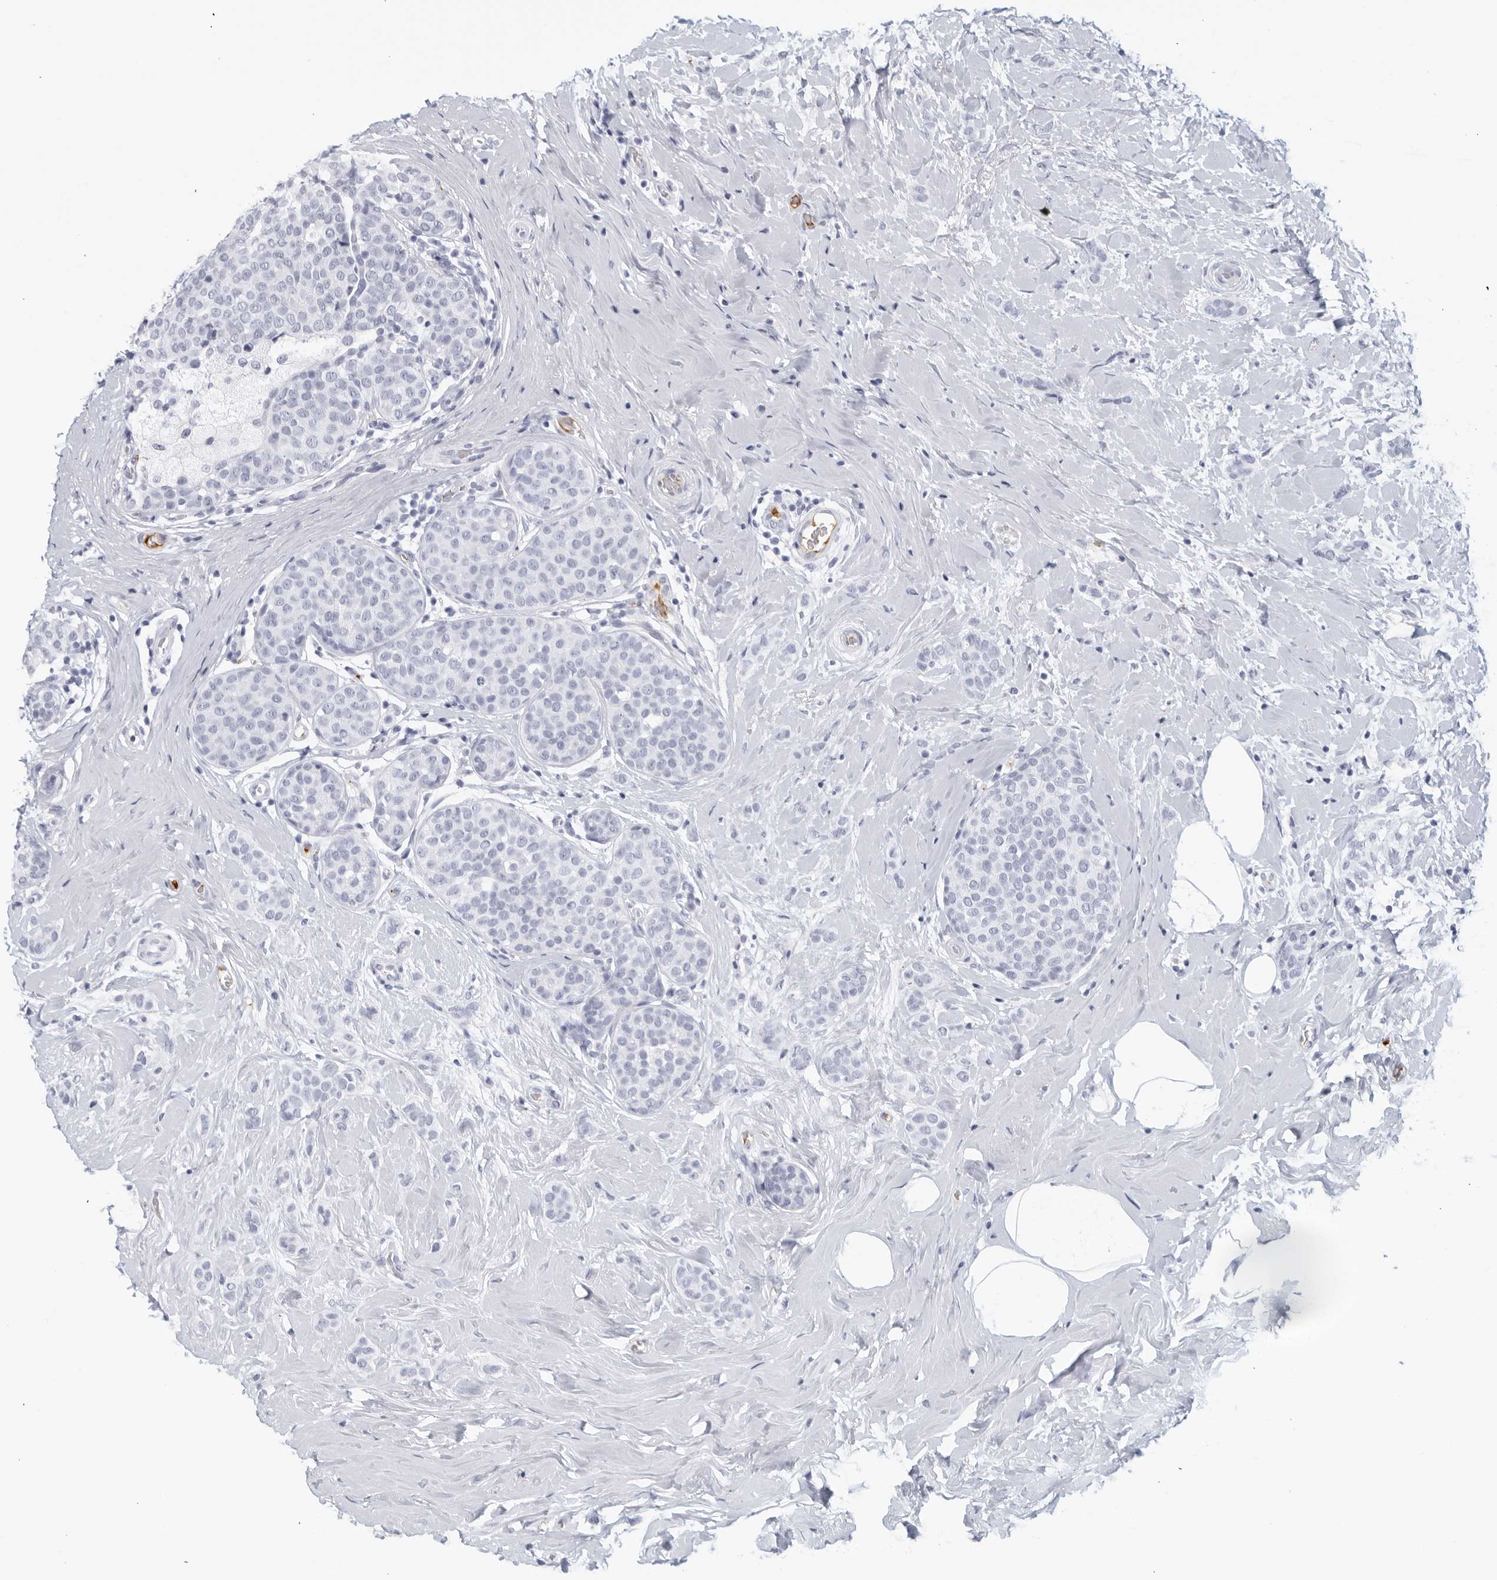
{"staining": {"intensity": "negative", "quantity": "none", "location": "none"}, "tissue": "breast cancer", "cell_type": "Tumor cells", "image_type": "cancer", "snomed": [{"axis": "morphology", "description": "Lobular carcinoma, in situ"}, {"axis": "morphology", "description": "Lobular carcinoma"}, {"axis": "topography", "description": "Breast"}], "caption": "Human breast lobular carcinoma stained for a protein using immunohistochemistry shows no expression in tumor cells.", "gene": "FGG", "patient": {"sex": "female", "age": 41}}